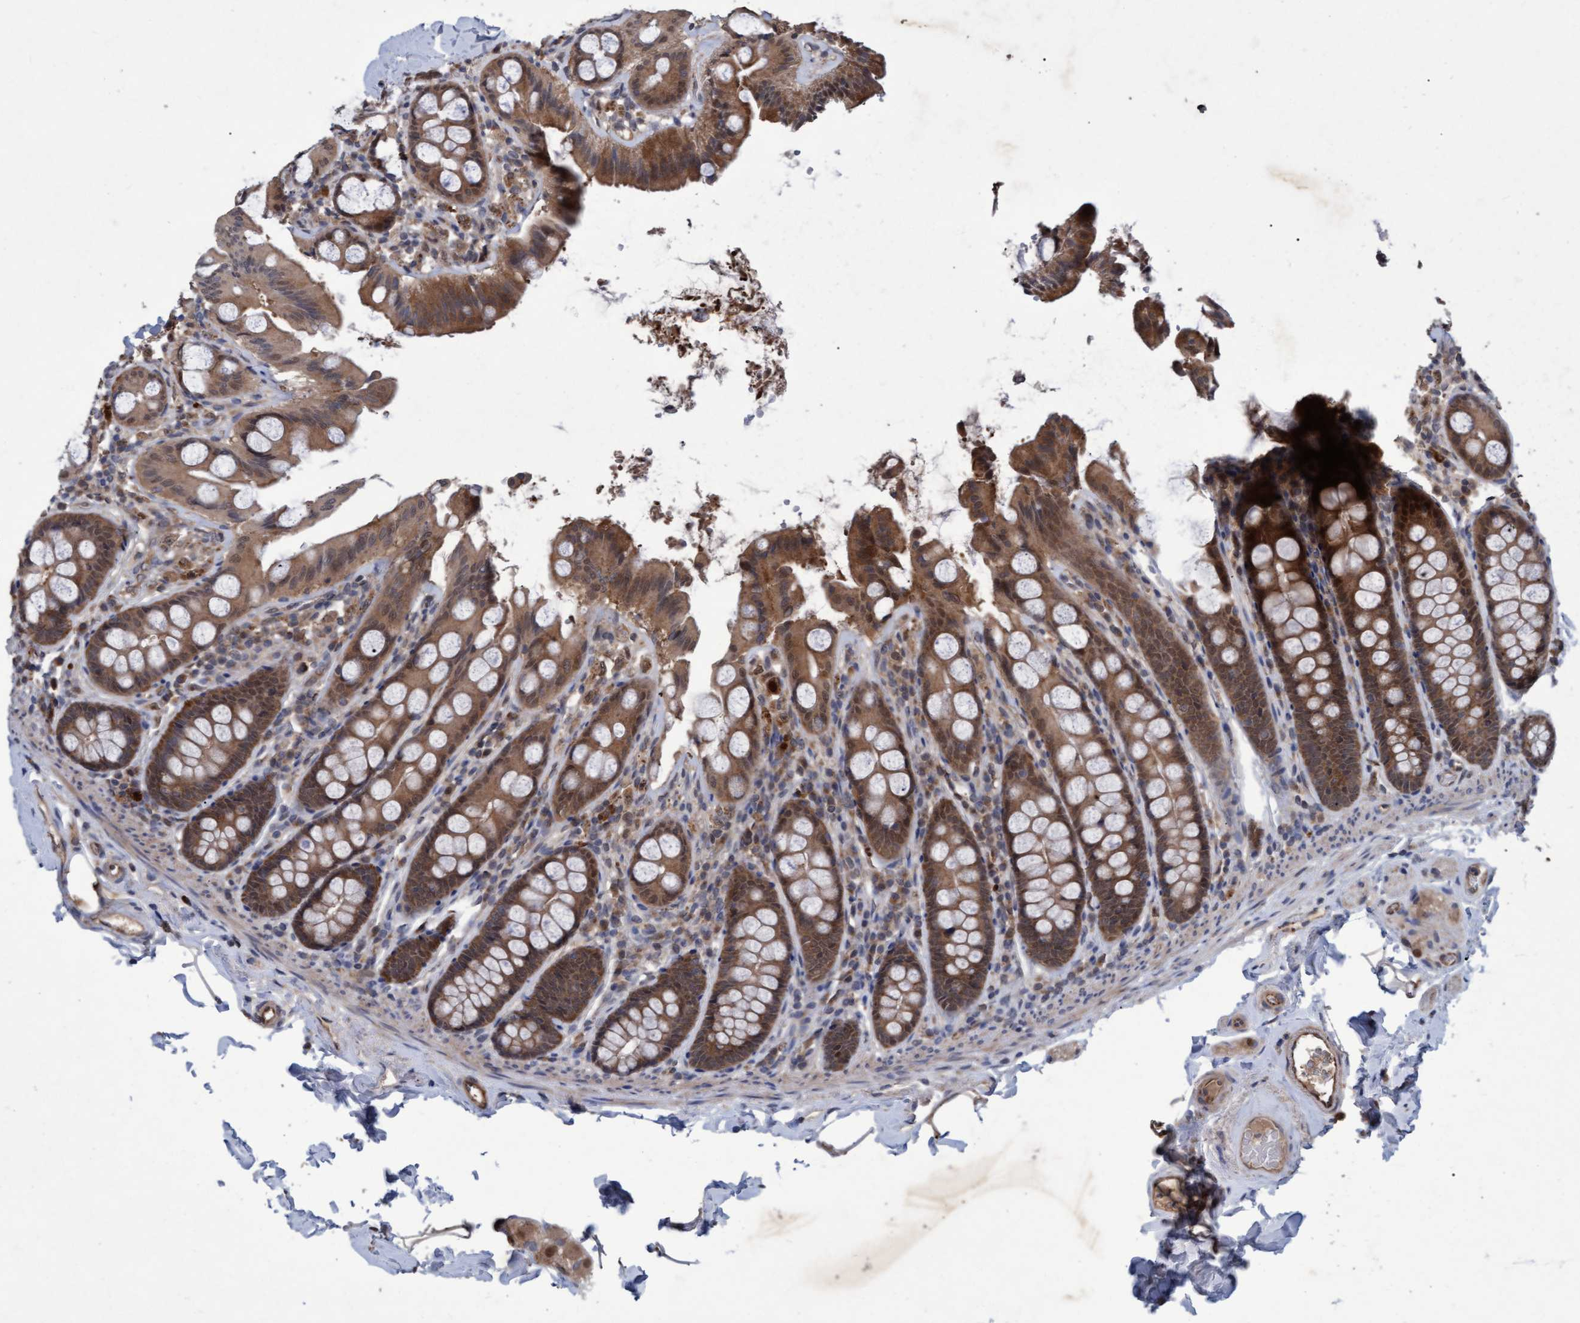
{"staining": {"intensity": "weak", "quantity": ">75%", "location": "cytoplasmic/membranous"}, "tissue": "colon", "cell_type": "Endothelial cells", "image_type": "normal", "snomed": [{"axis": "morphology", "description": "Normal tissue, NOS"}, {"axis": "topography", "description": "Colon"}, {"axis": "topography", "description": "Peripheral nerve tissue"}], "caption": "This photomicrograph demonstrates immunohistochemistry (IHC) staining of normal colon, with low weak cytoplasmic/membranous positivity in approximately >75% of endothelial cells.", "gene": "PSMB6", "patient": {"sex": "female", "age": 61}}